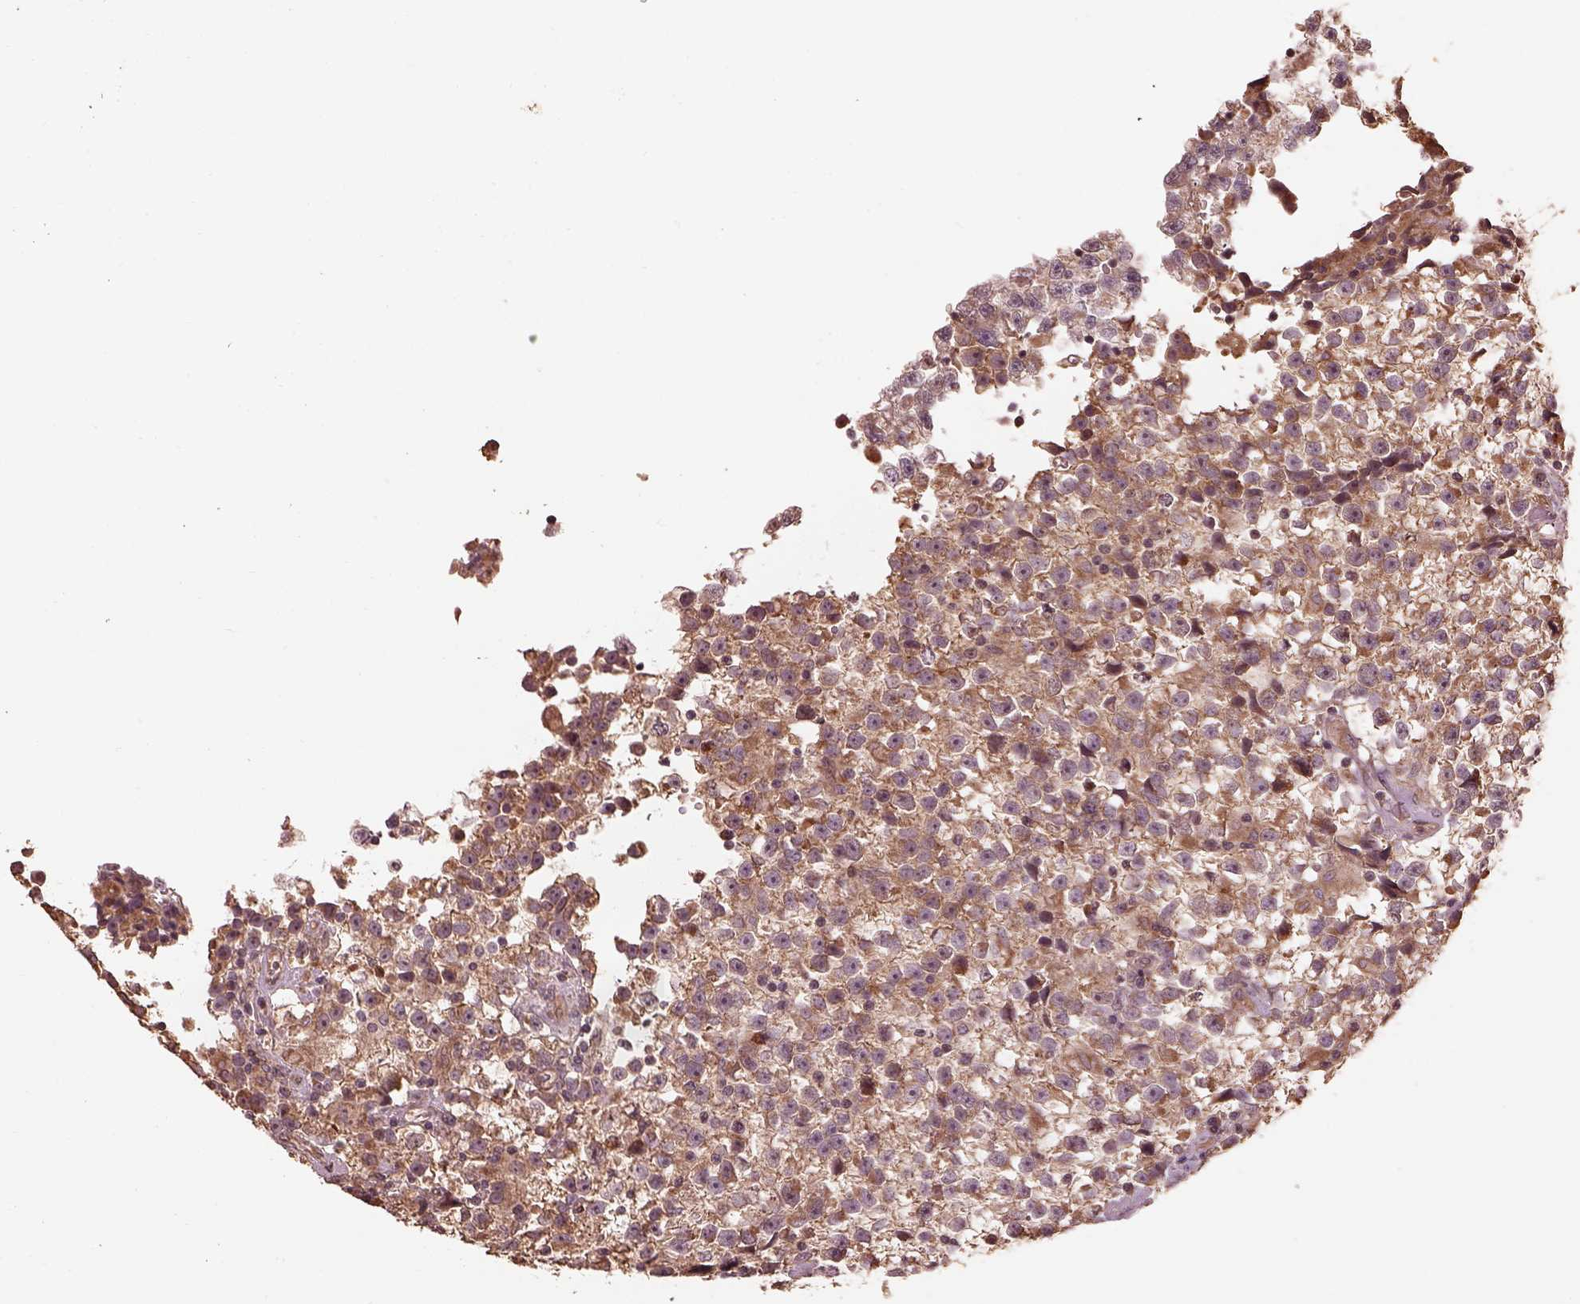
{"staining": {"intensity": "moderate", "quantity": ">75%", "location": "cytoplasmic/membranous"}, "tissue": "testis cancer", "cell_type": "Tumor cells", "image_type": "cancer", "snomed": [{"axis": "morphology", "description": "Seminoma, NOS"}, {"axis": "topography", "description": "Testis"}], "caption": "Immunohistochemical staining of human testis cancer shows medium levels of moderate cytoplasmic/membranous protein positivity in approximately >75% of tumor cells. The protein of interest is shown in brown color, while the nuclei are stained blue.", "gene": "METTL4", "patient": {"sex": "male", "age": 31}}